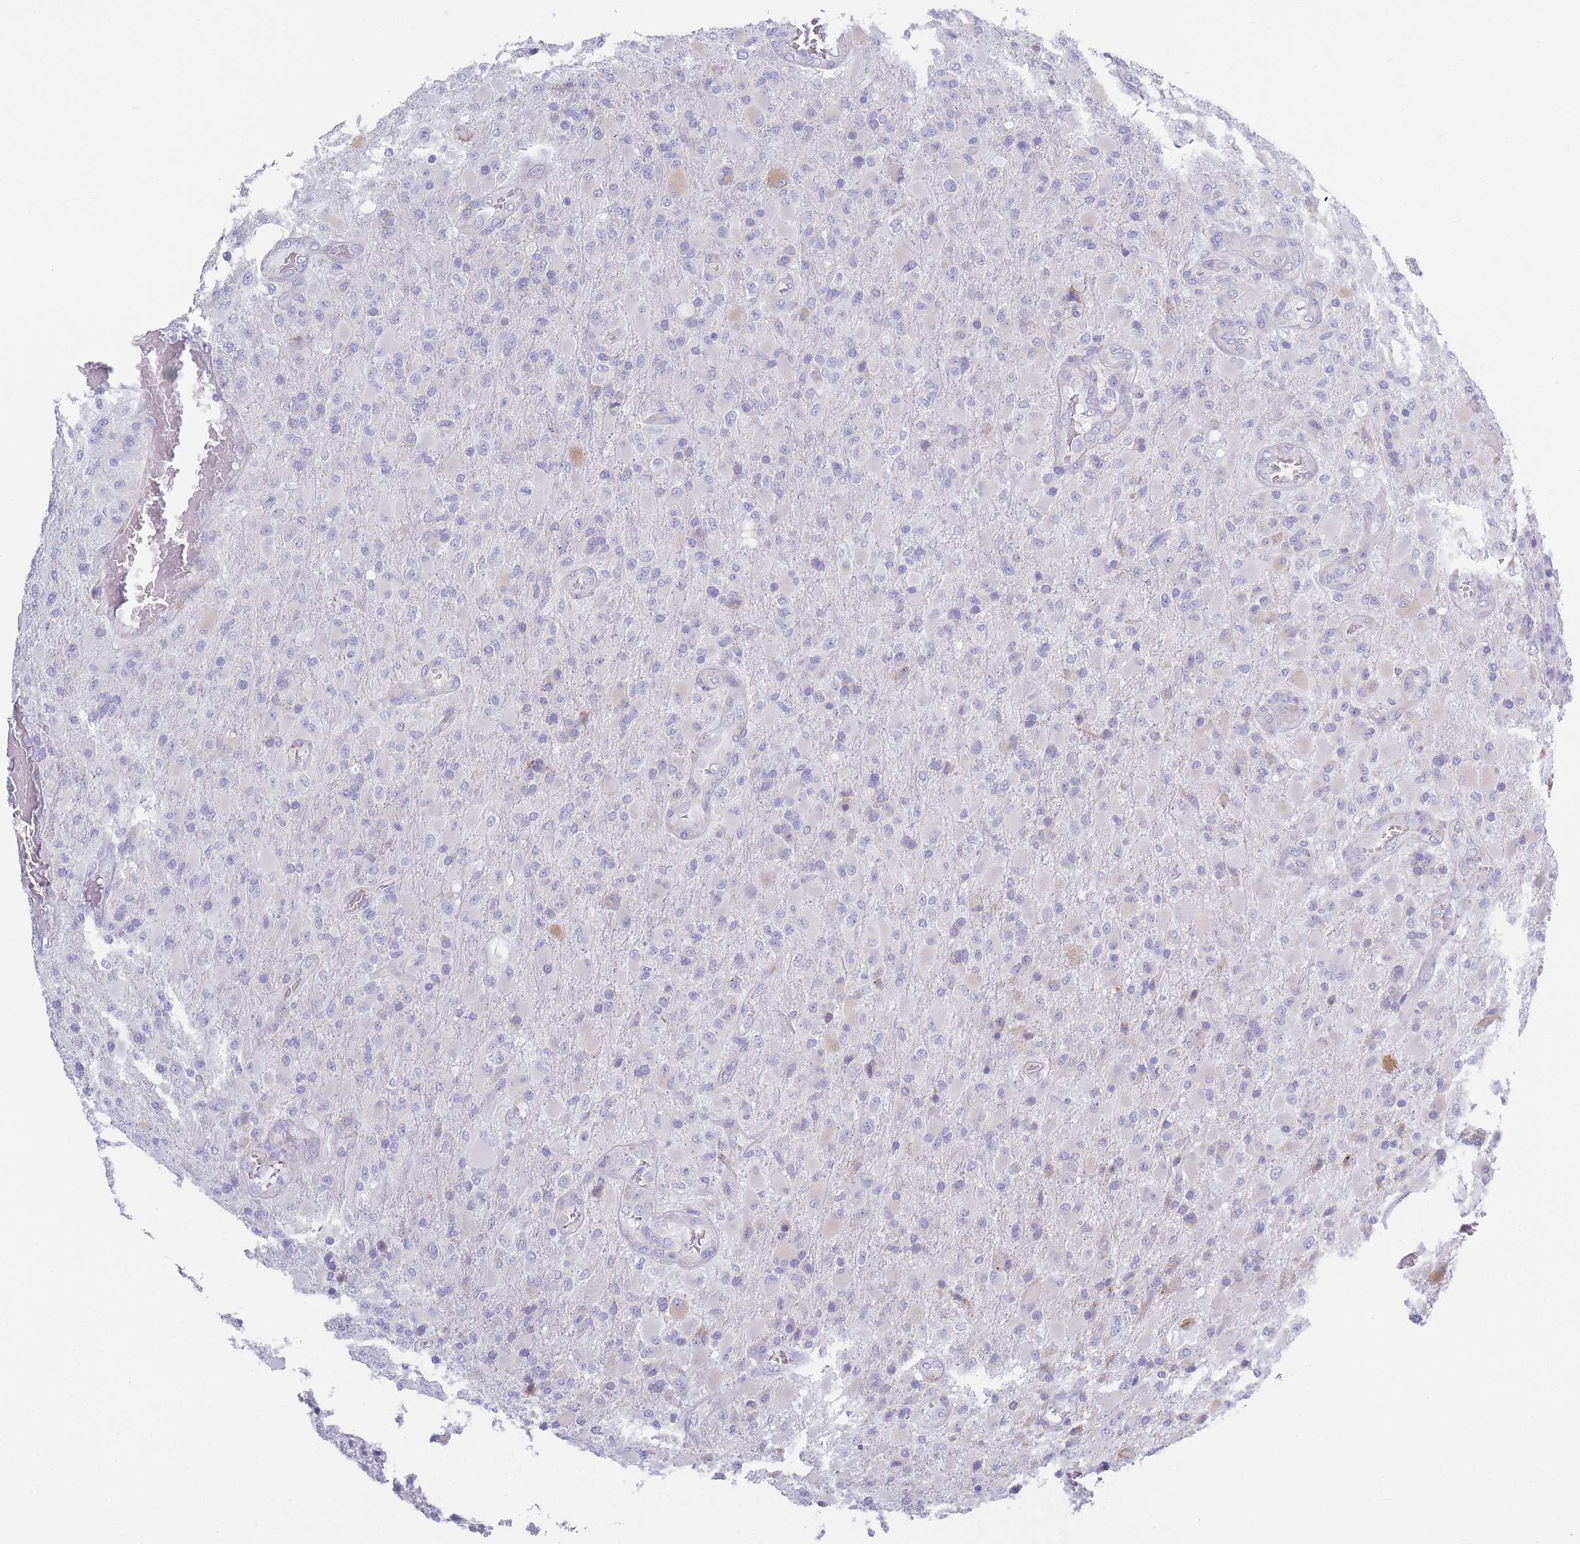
{"staining": {"intensity": "negative", "quantity": "none", "location": "none"}, "tissue": "glioma", "cell_type": "Tumor cells", "image_type": "cancer", "snomed": [{"axis": "morphology", "description": "Glioma, malignant, Low grade"}, {"axis": "topography", "description": "Brain"}], "caption": "The histopathology image shows no significant staining in tumor cells of low-grade glioma (malignant).", "gene": "XKR8", "patient": {"sex": "male", "age": 65}}